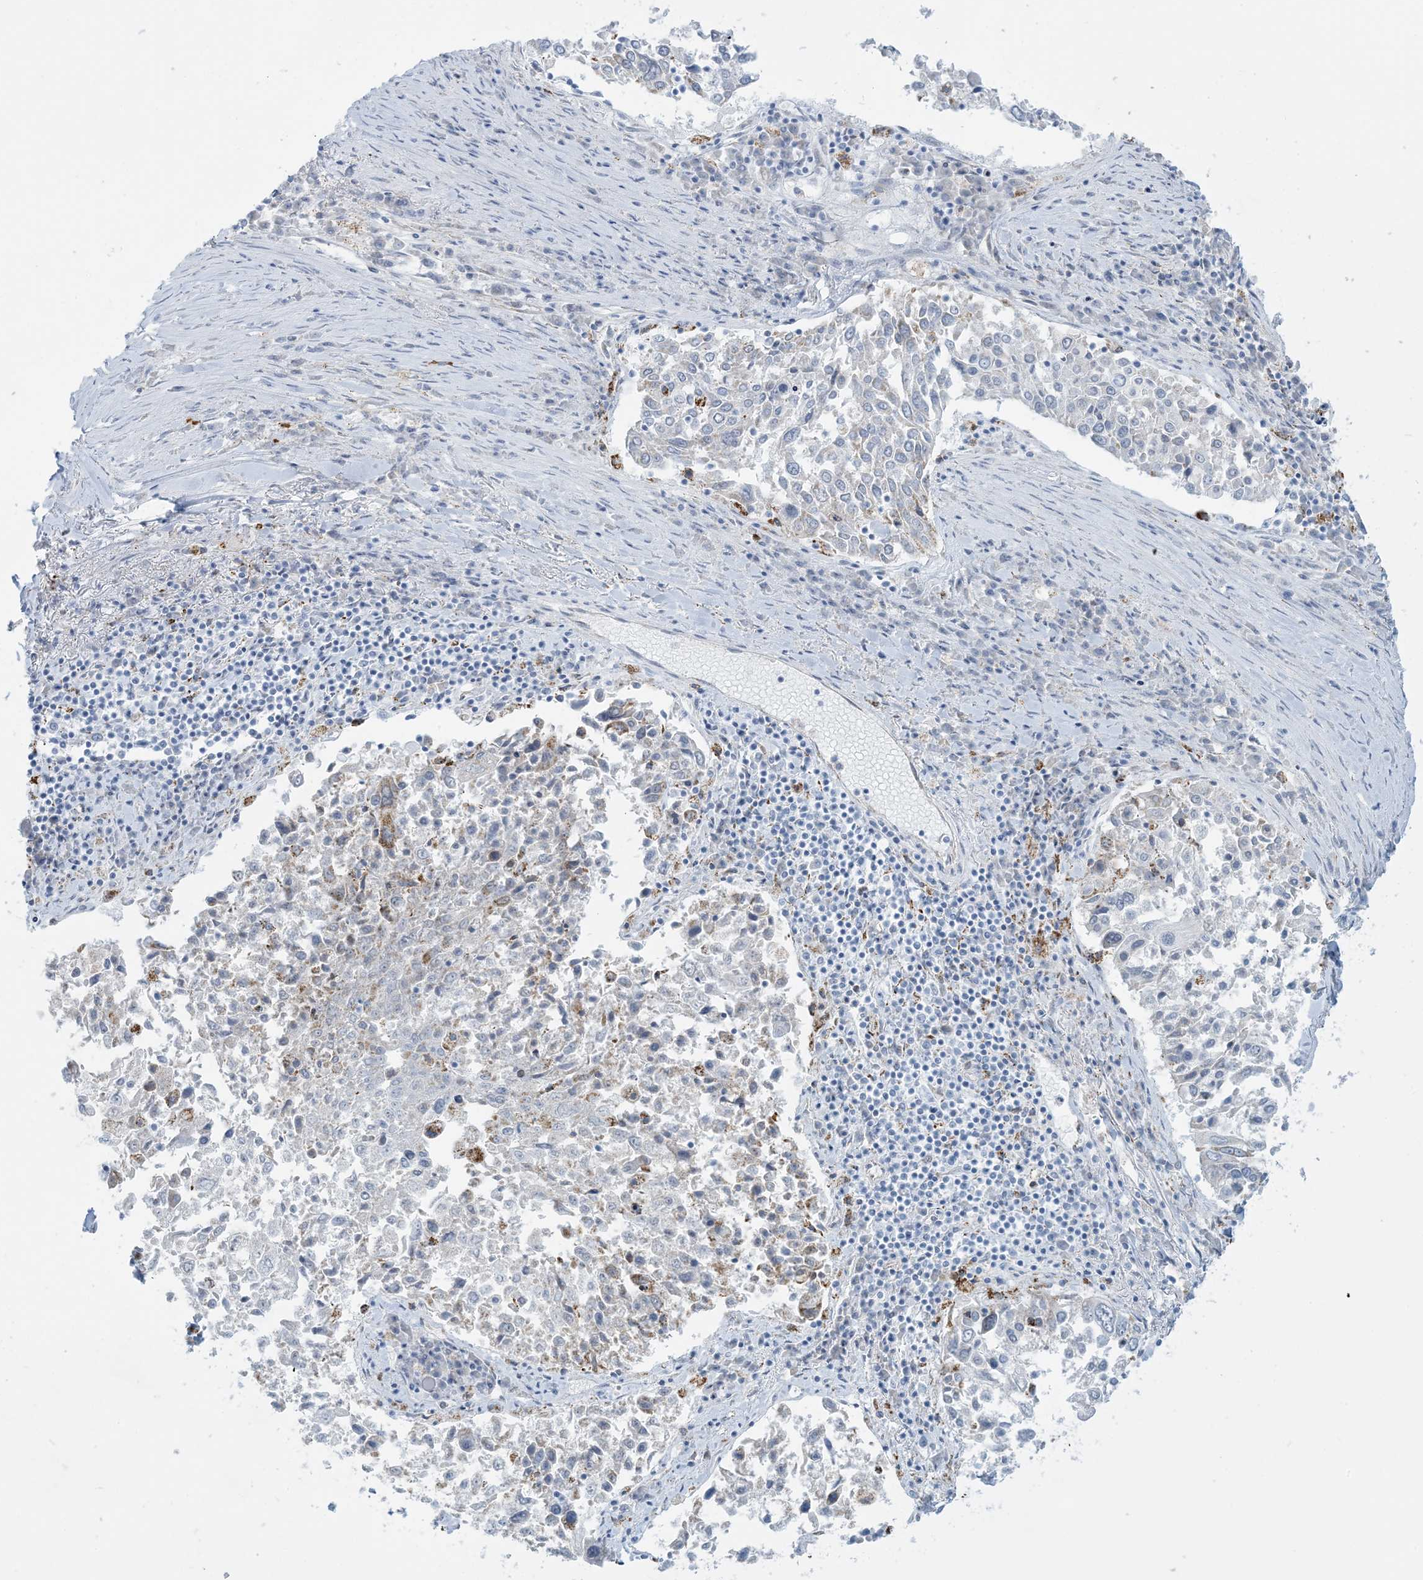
{"staining": {"intensity": "negative", "quantity": "none", "location": "none"}, "tissue": "lung cancer", "cell_type": "Tumor cells", "image_type": "cancer", "snomed": [{"axis": "morphology", "description": "Squamous cell carcinoma, NOS"}, {"axis": "topography", "description": "Lung"}], "caption": "Immunohistochemical staining of human lung cancer (squamous cell carcinoma) demonstrates no significant staining in tumor cells.", "gene": "ZDHHC4", "patient": {"sex": "male", "age": 65}}